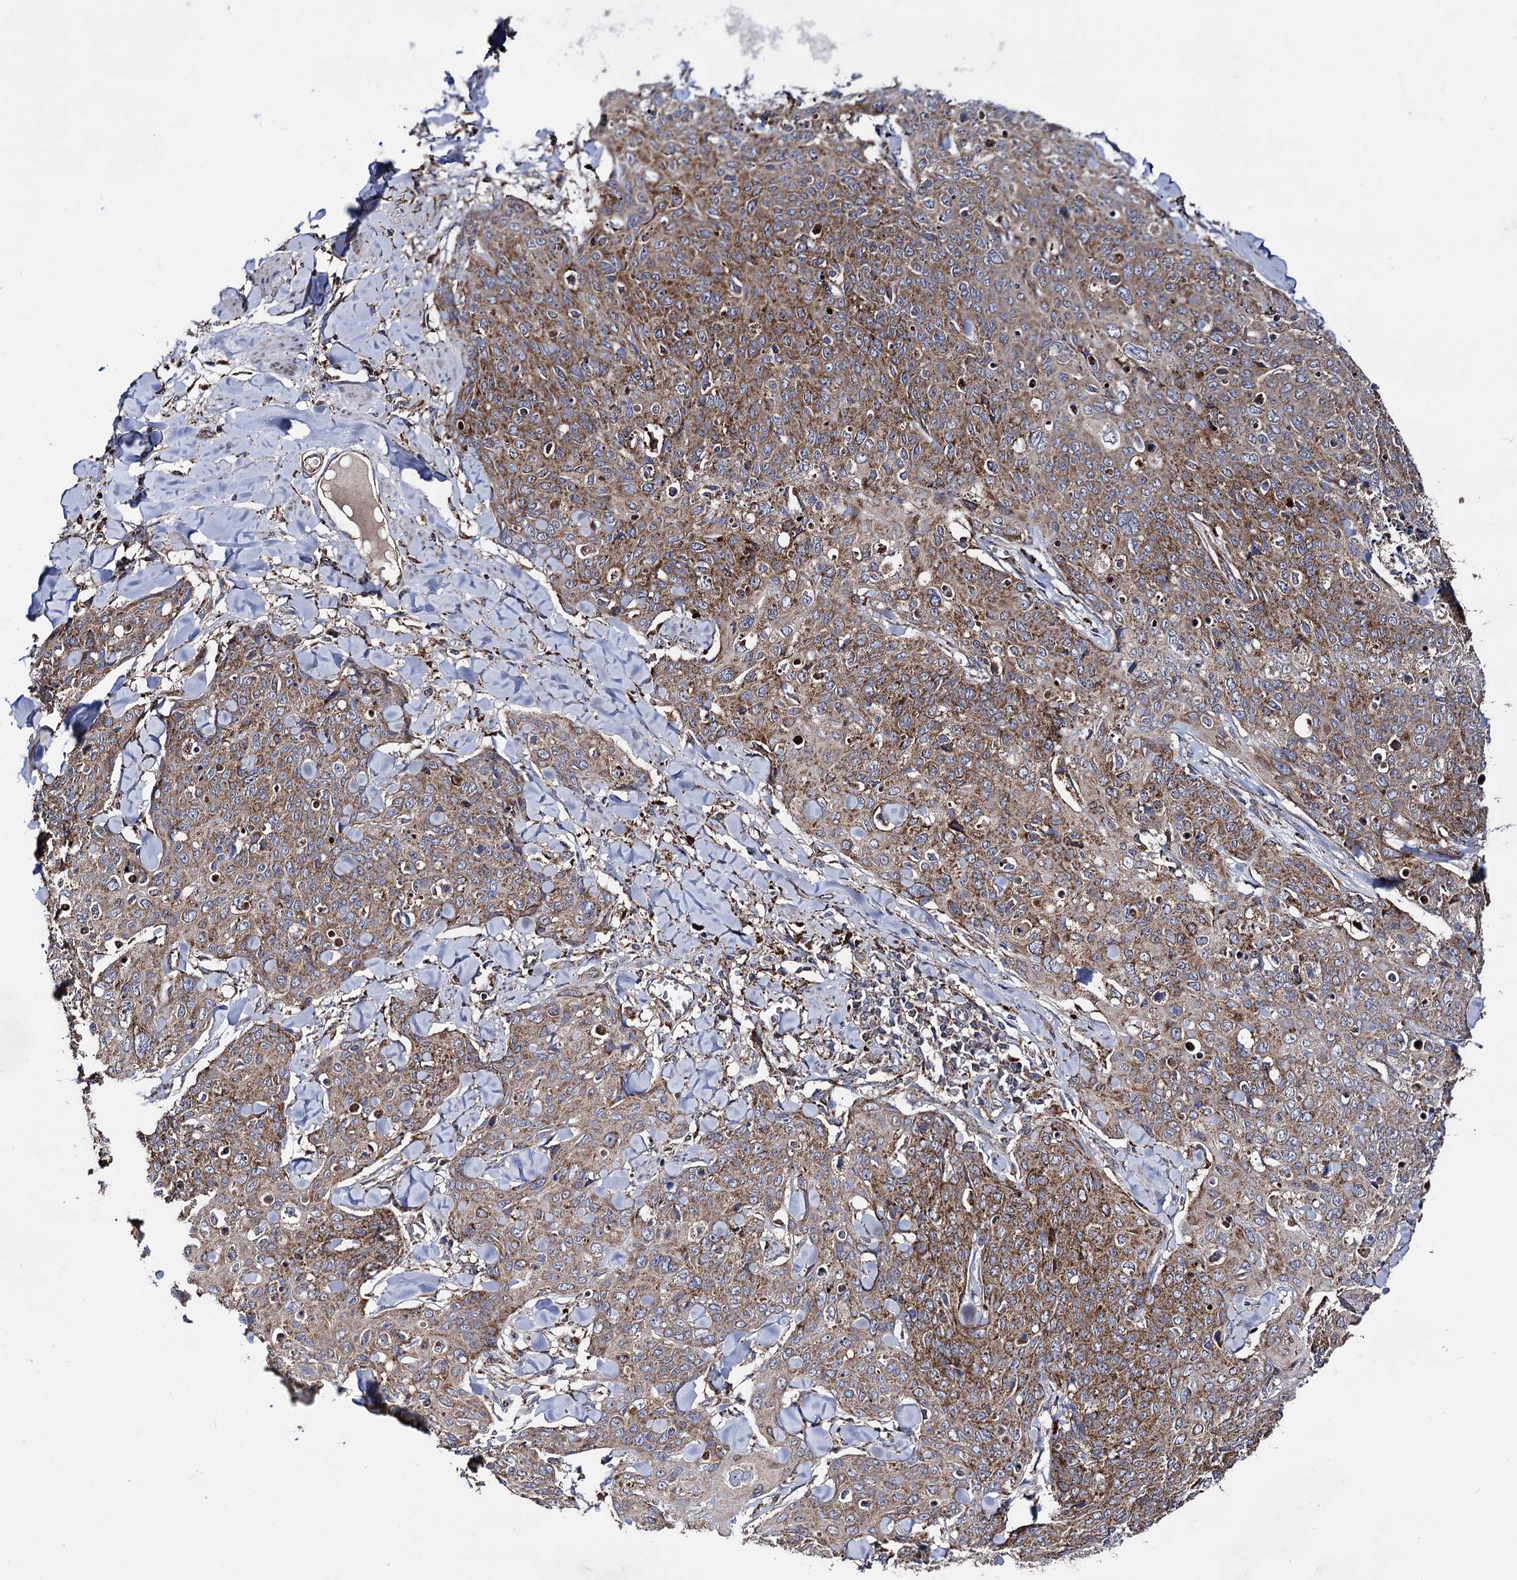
{"staining": {"intensity": "moderate", "quantity": ">75%", "location": "cytoplasmic/membranous"}, "tissue": "skin cancer", "cell_type": "Tumor cells", "image_type": "cancer", "snomed": [{"axis": "morphology", "description": "Squamous cell carcinoma, NOS"}, {"axis": "topography", "description": "Skin"}, {"axis": "topography", "description": "Vulva"}], "caption": "Skin cancer stained for a protein displays moderate cytoplasmic/membranous positivity in tumor cells.", "gene": "IQCH", "patient": {"sex": "female", "age": 85}}